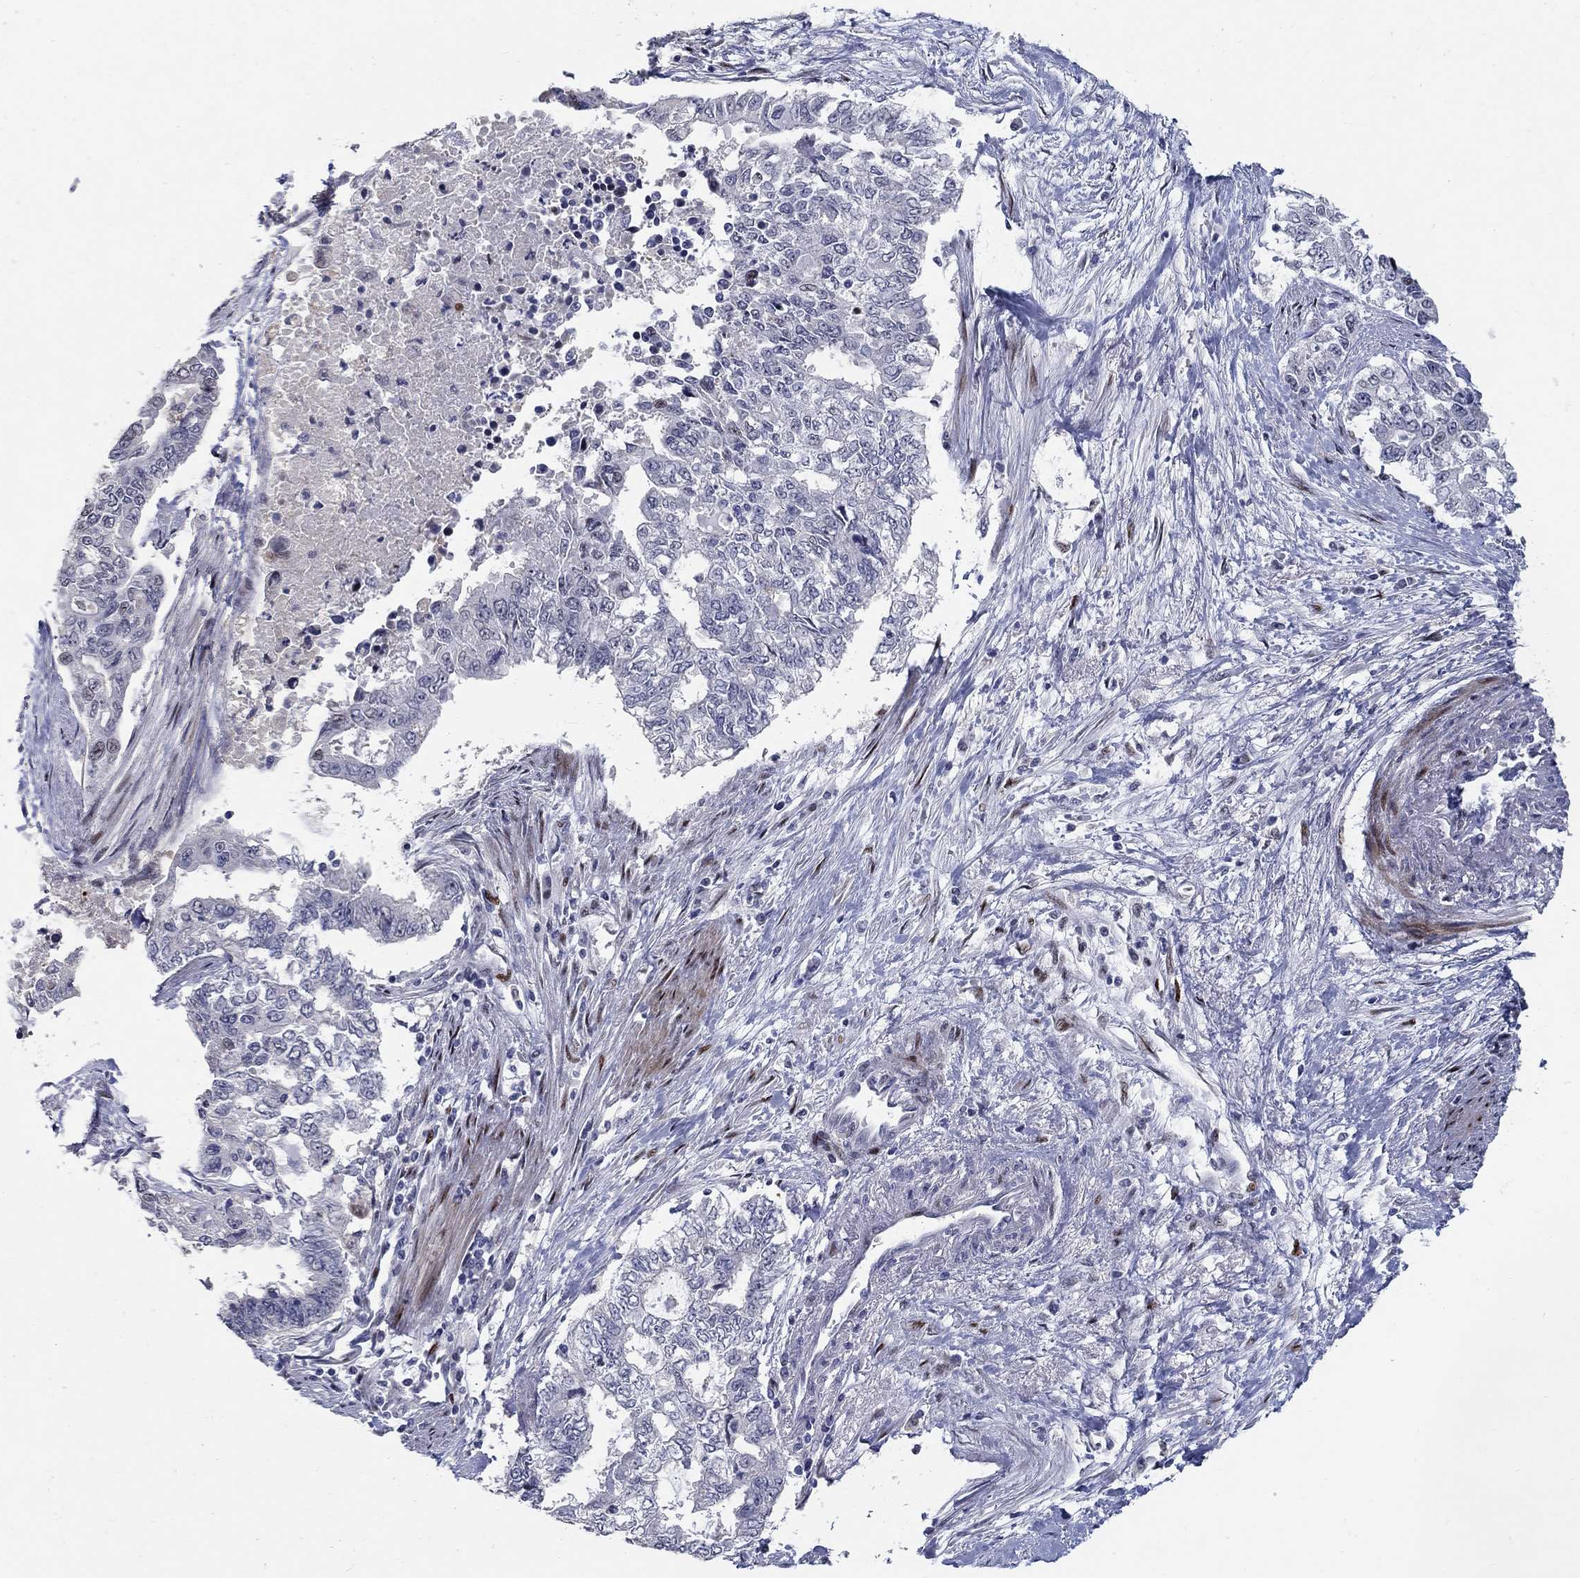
{"staining": {"intensity": "negative", "quantity": "none", "location": "none"}, "tissue": "endometrial cancer", "cell_type": "Tumor cells", "image_type": "cancer", "snomed": [{"axis": "morphology", "description": "Adenocarcinoma, NOS"}, {"axis": "topography", "description": "Uterus"}], "caption": "Micrograph shows no significant protein positivity in tumor cells of endometrial adenocarcinoma.", "gene": "RAPGEF5", "patient": {"sex": "female", "age": 59}}